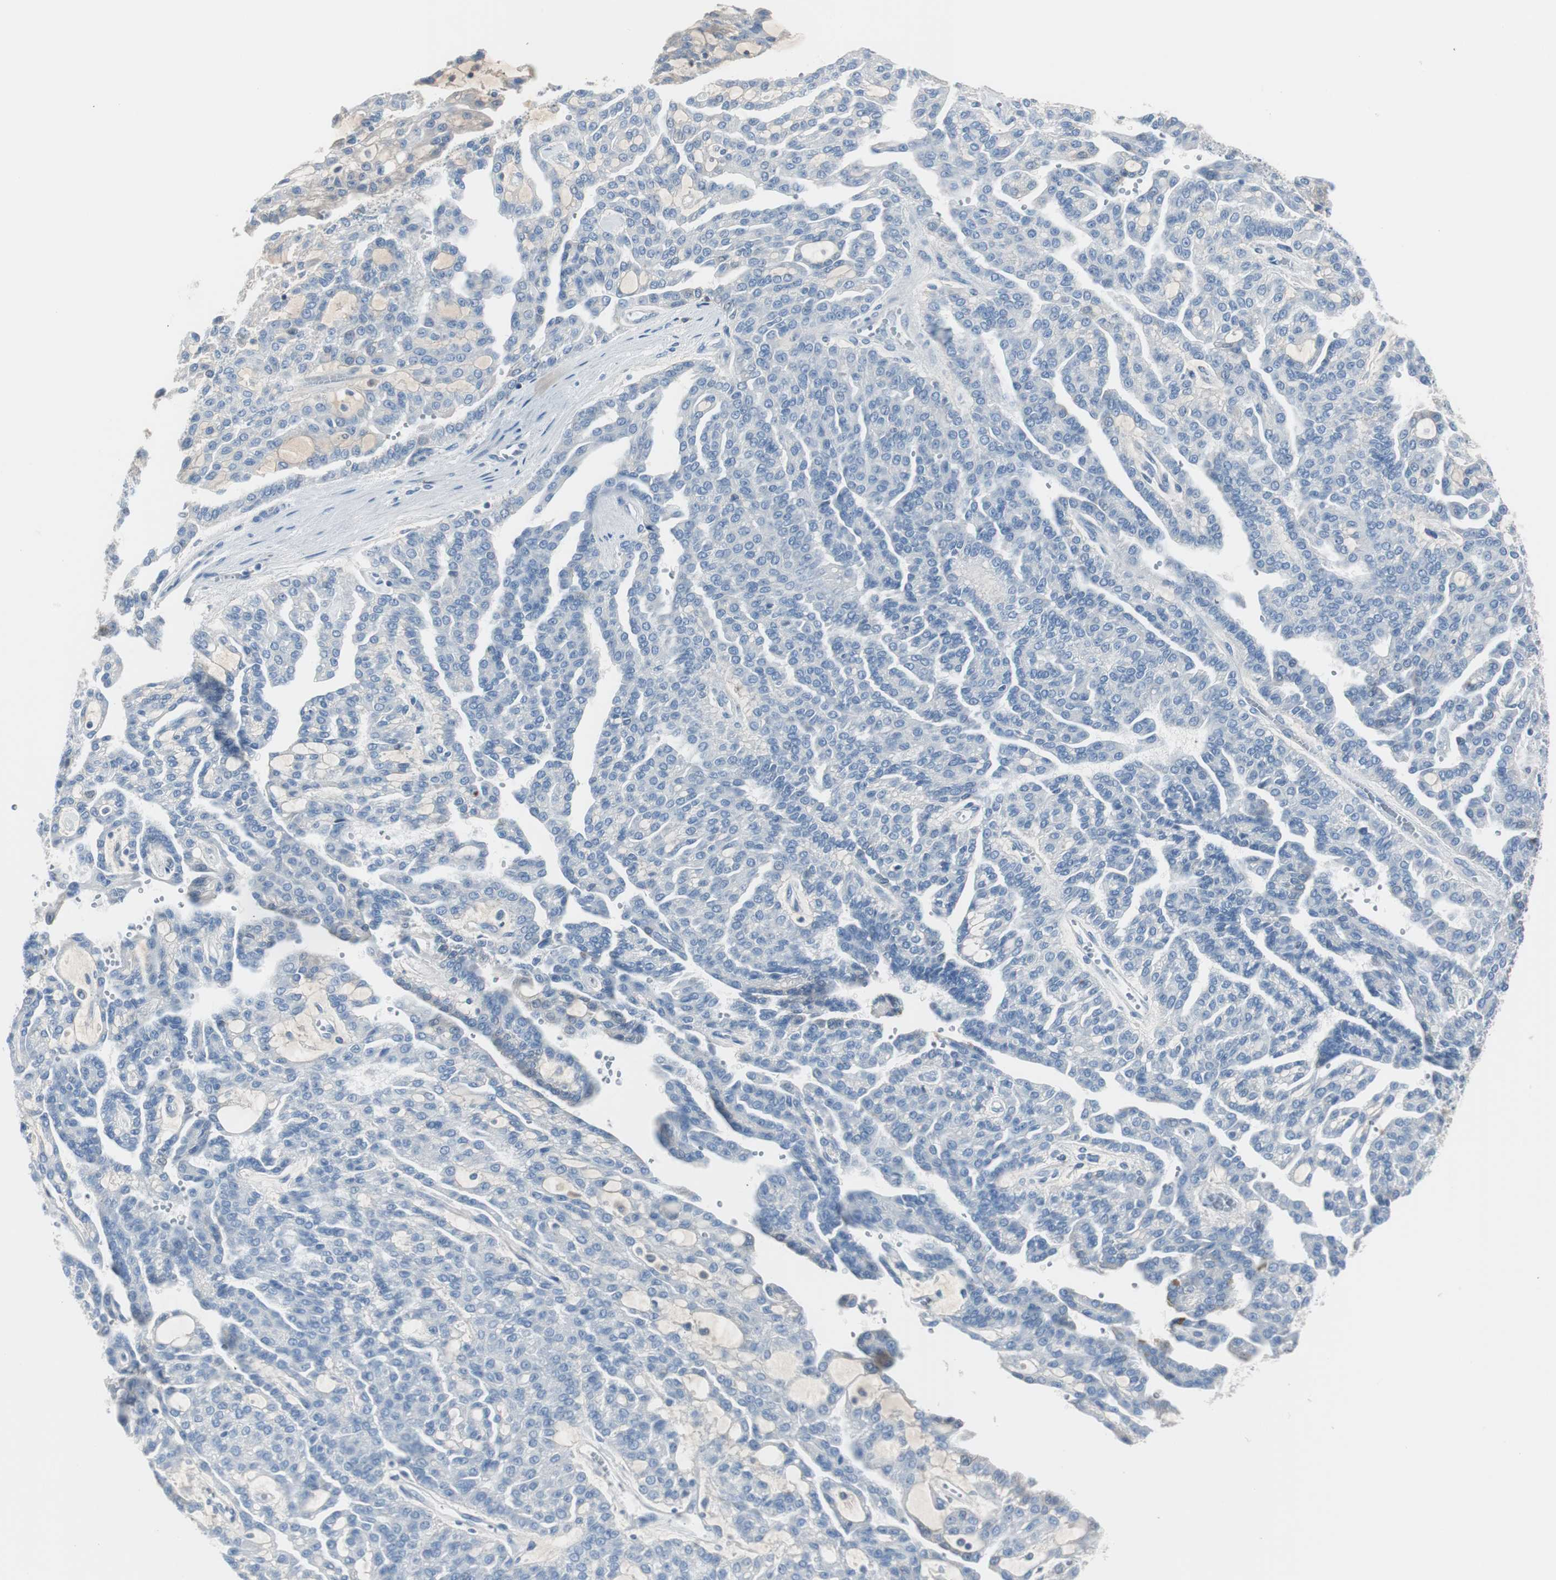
{"staining": {"intensity": "negative", "quantity": "none", "location": "none"}, "tissue": "renal cancer", "cell_type": "Tumor cells", "image_type": "cancer", "snomed": [{"axis": "morphology", "description": "Adenocarcinoma, NOS"}, {"axis": "topography", "description": "Kidney"}], "caption": "Tumor cells show no significant positivity in renal adenocarcinoma.", "gene": "SERPINF1", "patient": {"sex": "male", "age": 63}}